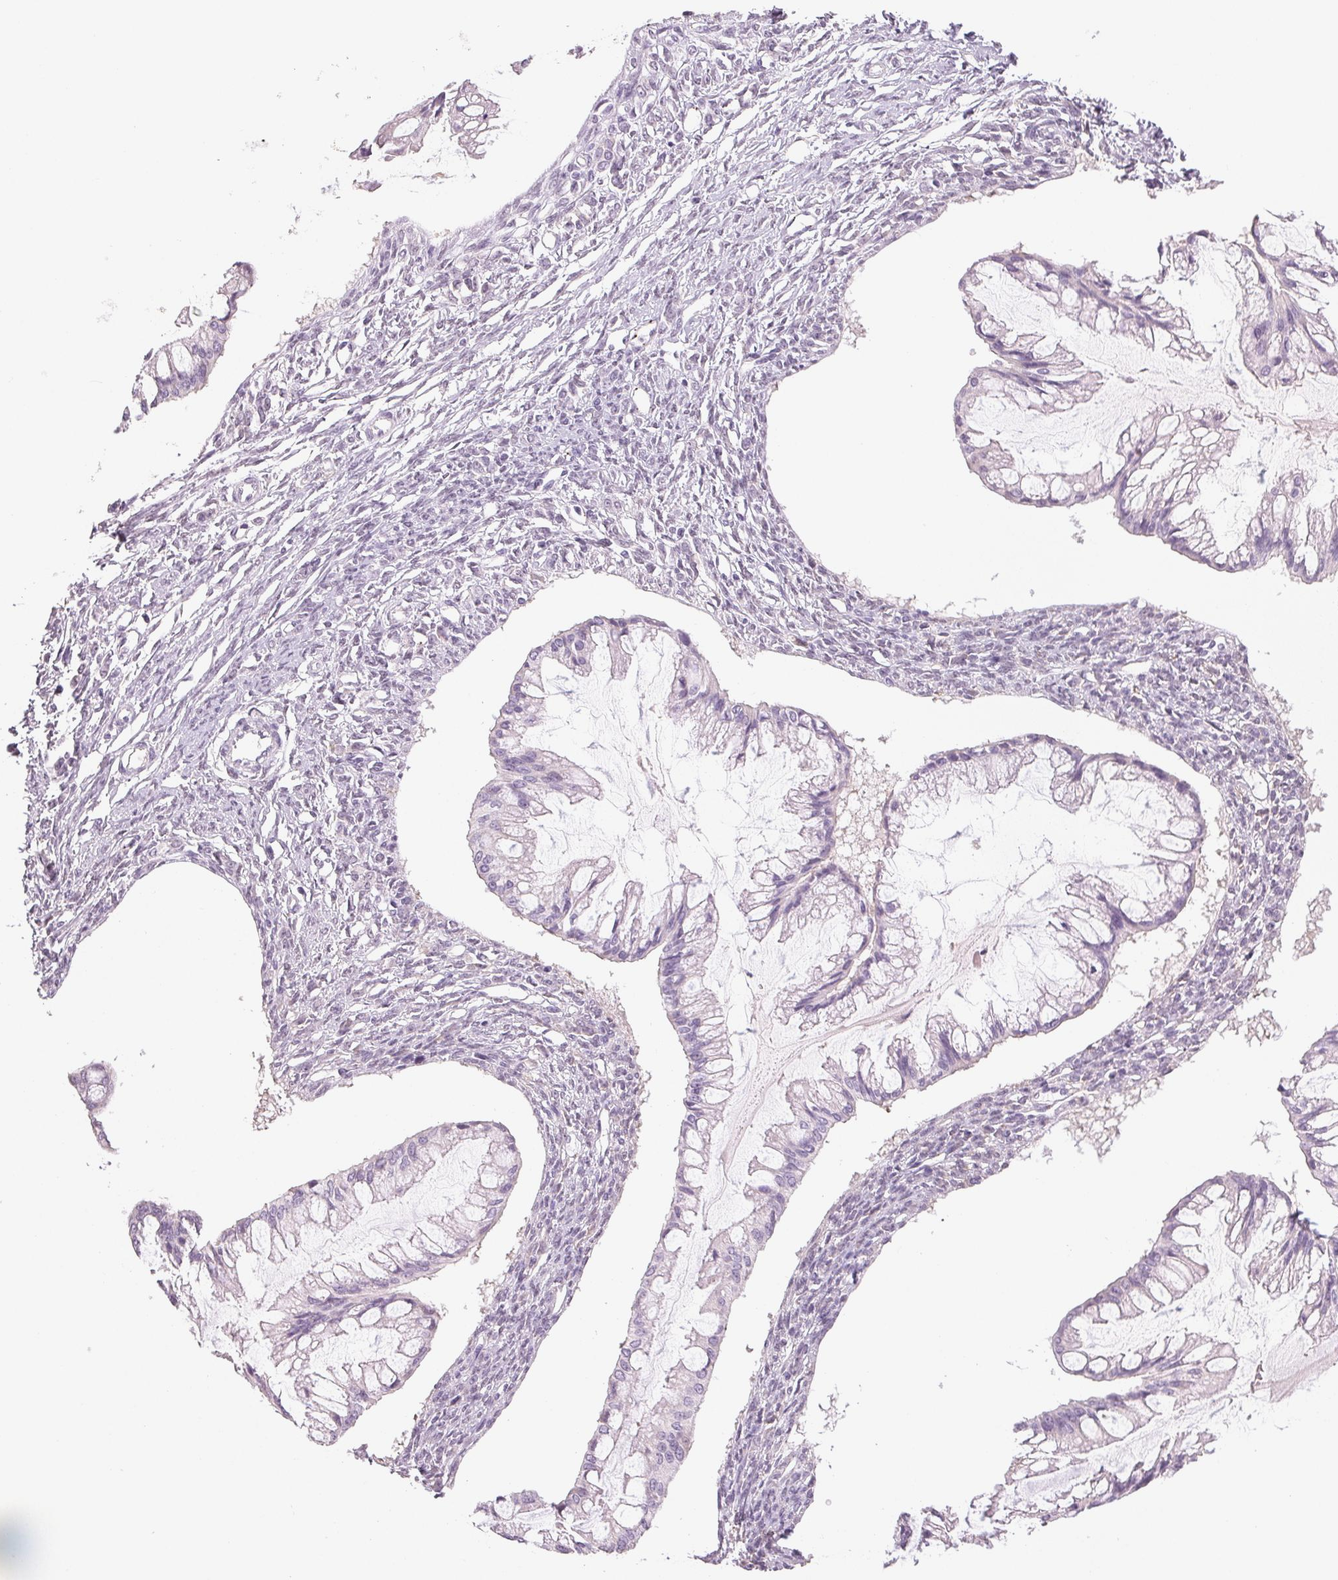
{"staining": {"intensity": "negative", "quantity": "none", "location": "none"}, "tissue": "ovarian cancer", "cell_type": "Tumor cells", "image_type": "cancer", "snomed": [{"axis": "morphology", "description": "Cystadenocarcinoma, mucinous, NOS"}, {"axis": "topography", "description": "Ovary"}], "caption": "DAB immunohistochemical staining of ovarian cancer shows no significant expression in tumor cells.", "gene": "DNAJC6", "patient": {"sex": "female", "age": 73}}